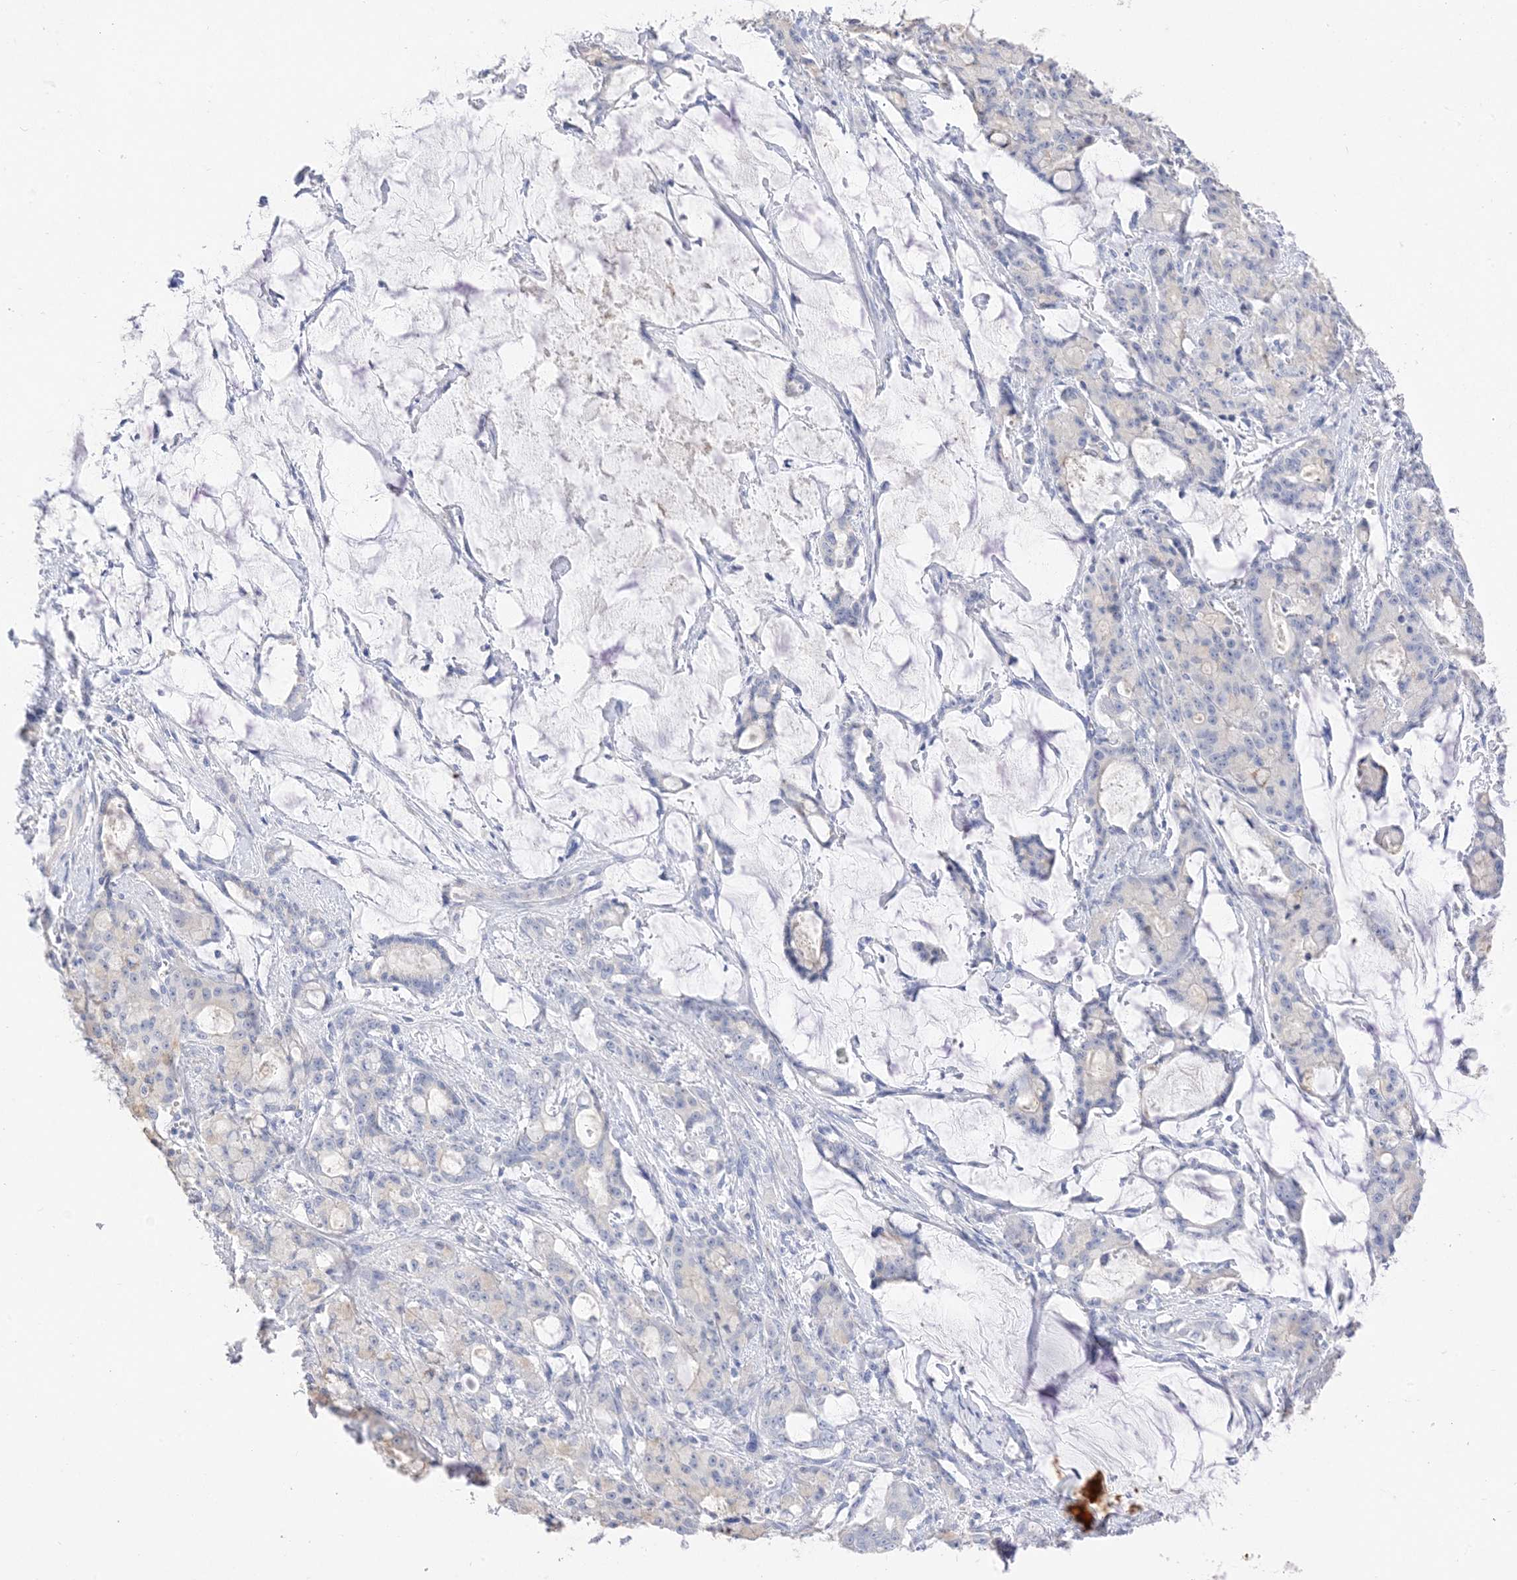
{"staining": {"intensity": "negative", "quantity": "none", "location": "none"}, "tissue": "pancreatic cancer", "cell_type": "Tumor cells", "image_type": "cancer", "snomed": [{"axis": "morphology", "description": "Adenocarcinoma, NOS"}, {"axis": "topography", "description": "Pancreas"}], "caption": "The immunohistochemistry micrograph has no significant expression in tumor cells of pancreatic adenocarcinoma tissue.", "gene": "MUC17", "patient": {"sex": "female", "age": 73}}